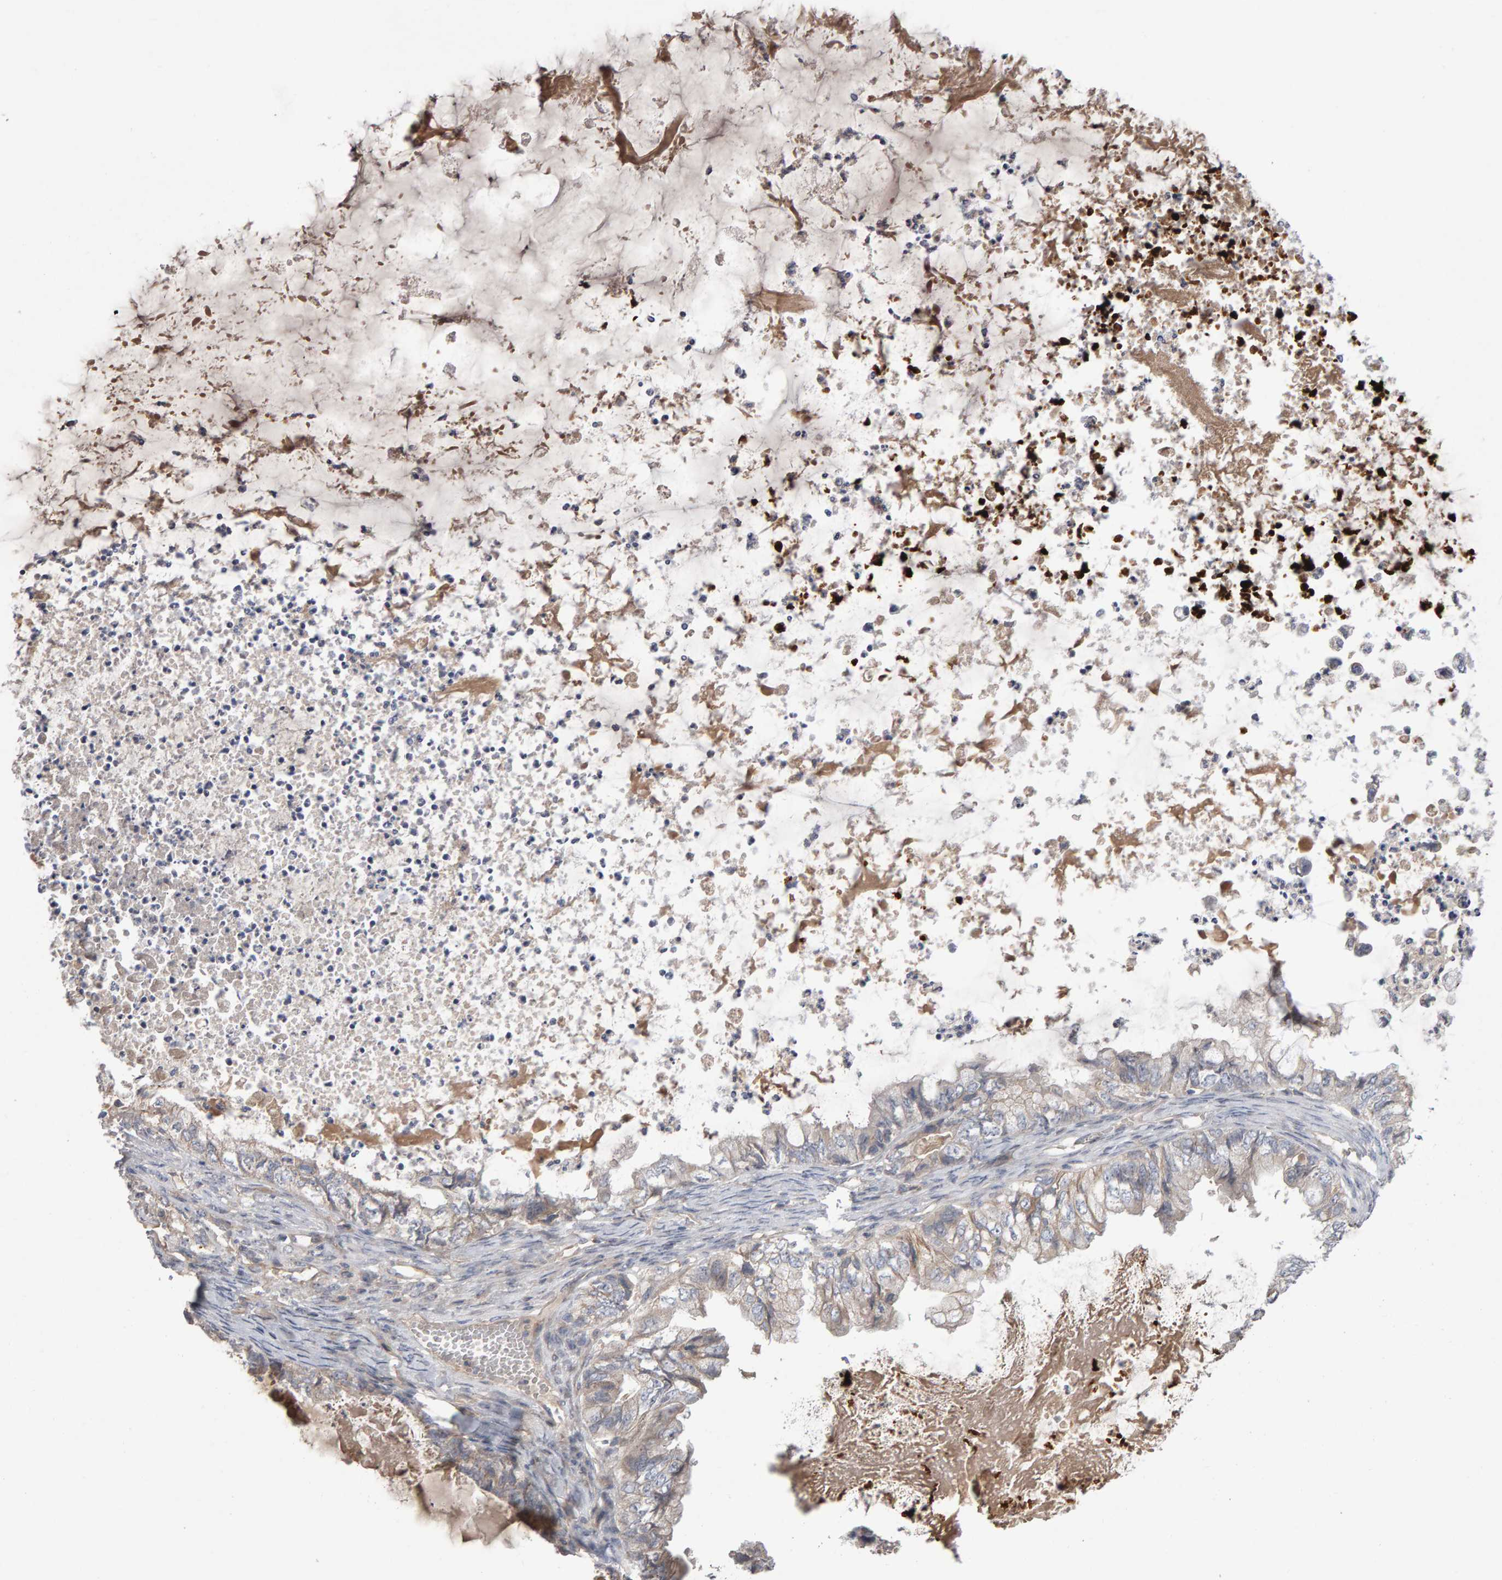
{"staining": {"intensity": "negative", "quantity": "none", "location": "none"}, "tissue": "ovarian cancer", "cell_type": "Tumor cells", "image_type": "cancer", "snomed": [{"axis": "morphology", "description": "Cystadenocarcinoma, mucinous, NOS"}, {"axis": "topography", "description": "Ovary"}], "caption": "Immunohistochemistry (IHC) of human ovarian cancer (mucinous cystadenocarcinoma) shows no positivity in tumor cells.", "gene": "PGS1", "patient": {"sex": "female", "age": 80}}